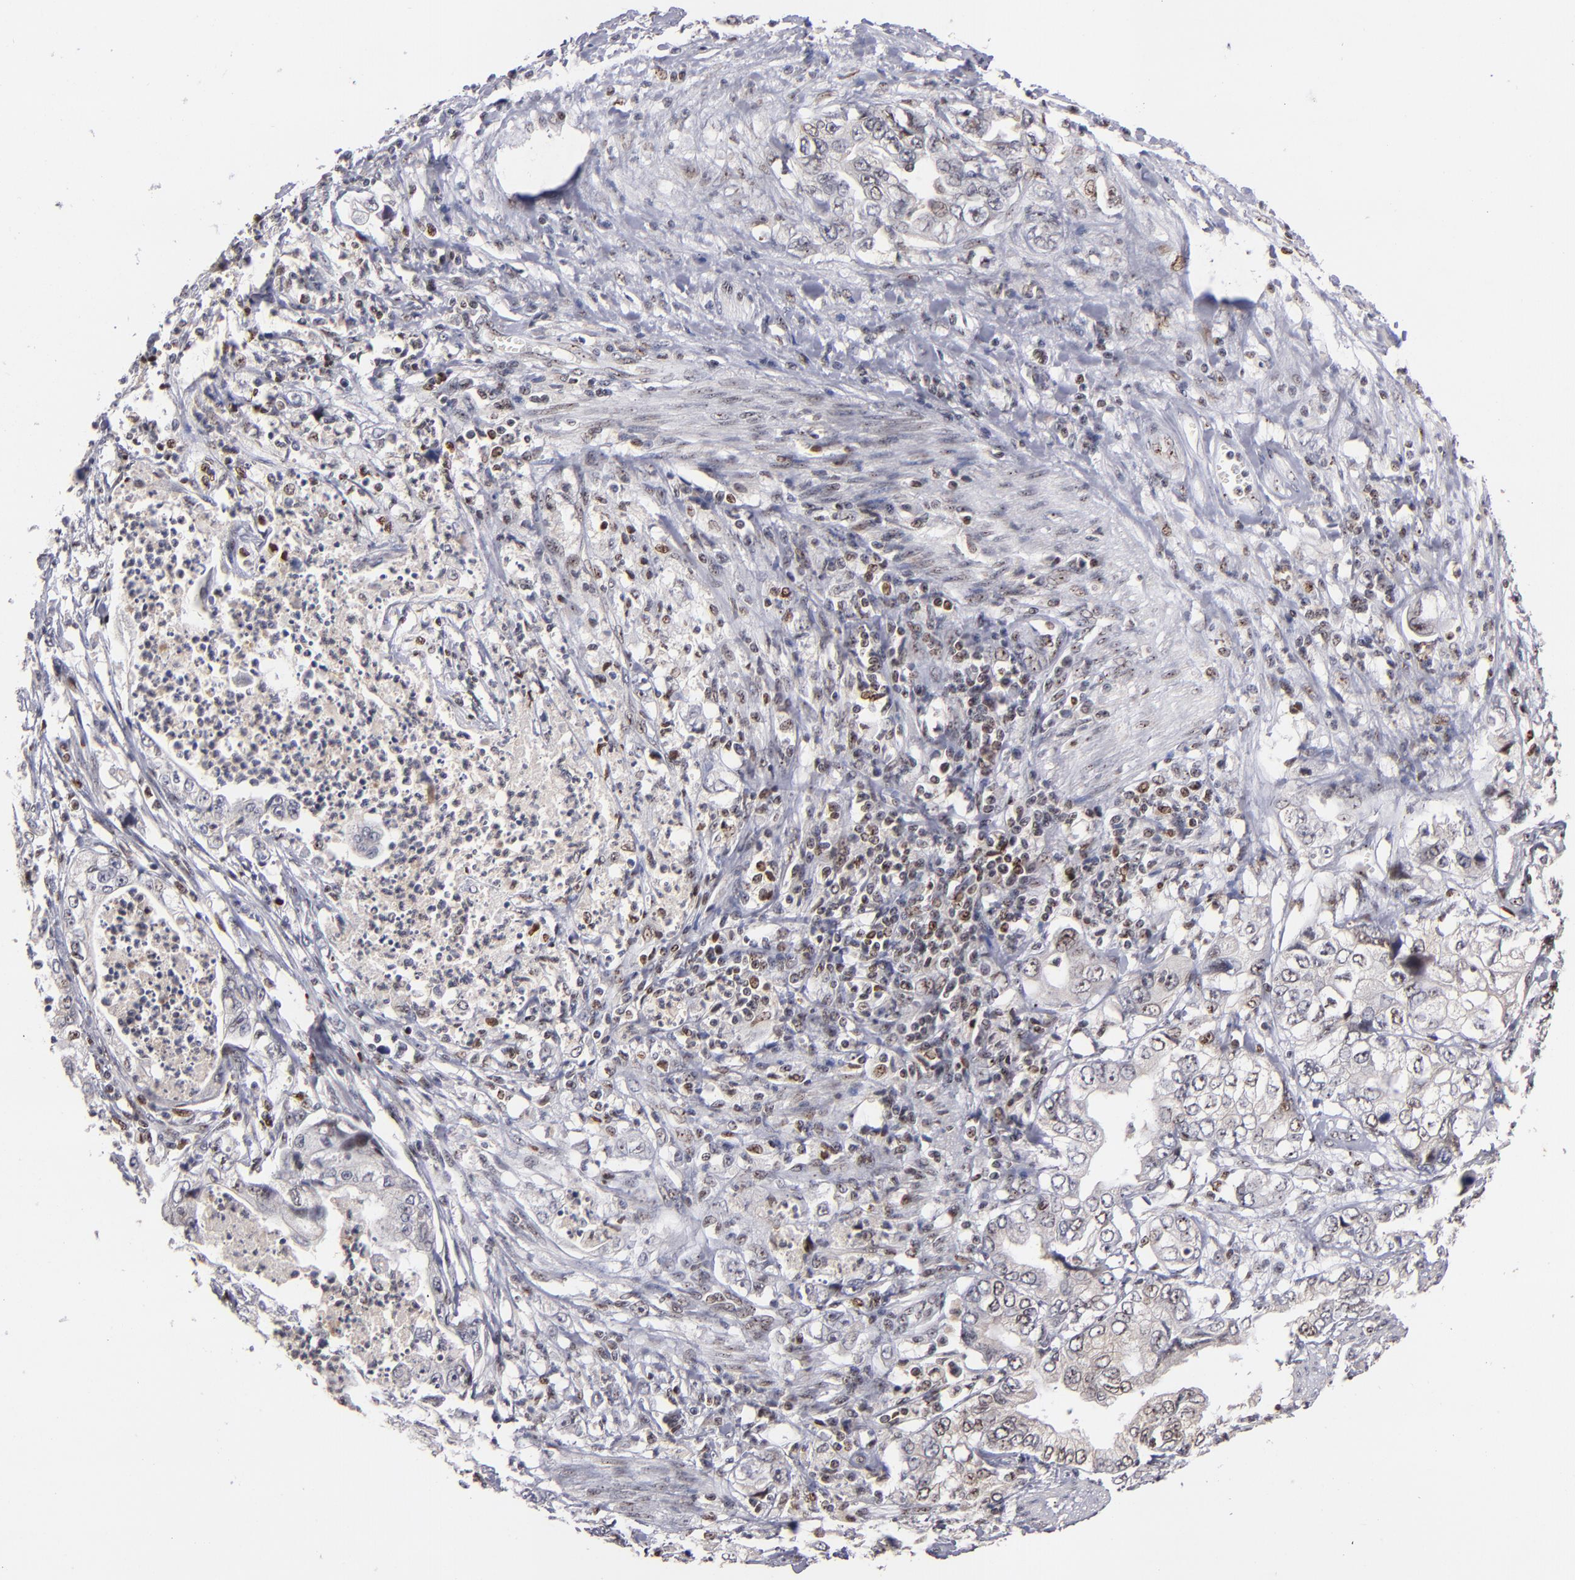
{"staining": {"intensity": "weak", "quantity": "25%-75%", "location": "nuclear"}, "tissue": "stomach cancer", "cell_type": "Tumor cells", "image_type": "cancer", "snomed": [{"axis": "morphology", "description": "Adenocarcinoma, NOS"}, {"axis": "topography", "description": "Pancreas"}, {"axis": "topography", "description": "Stomach, upper"}], "caption": "Weak nuclear protein expression is appreciated in approximately 25%-75% of tumor cells in stomach adenocarcinoma.", "gene": "PCNX4", "patient": {"sex": "male", "age": 77}}